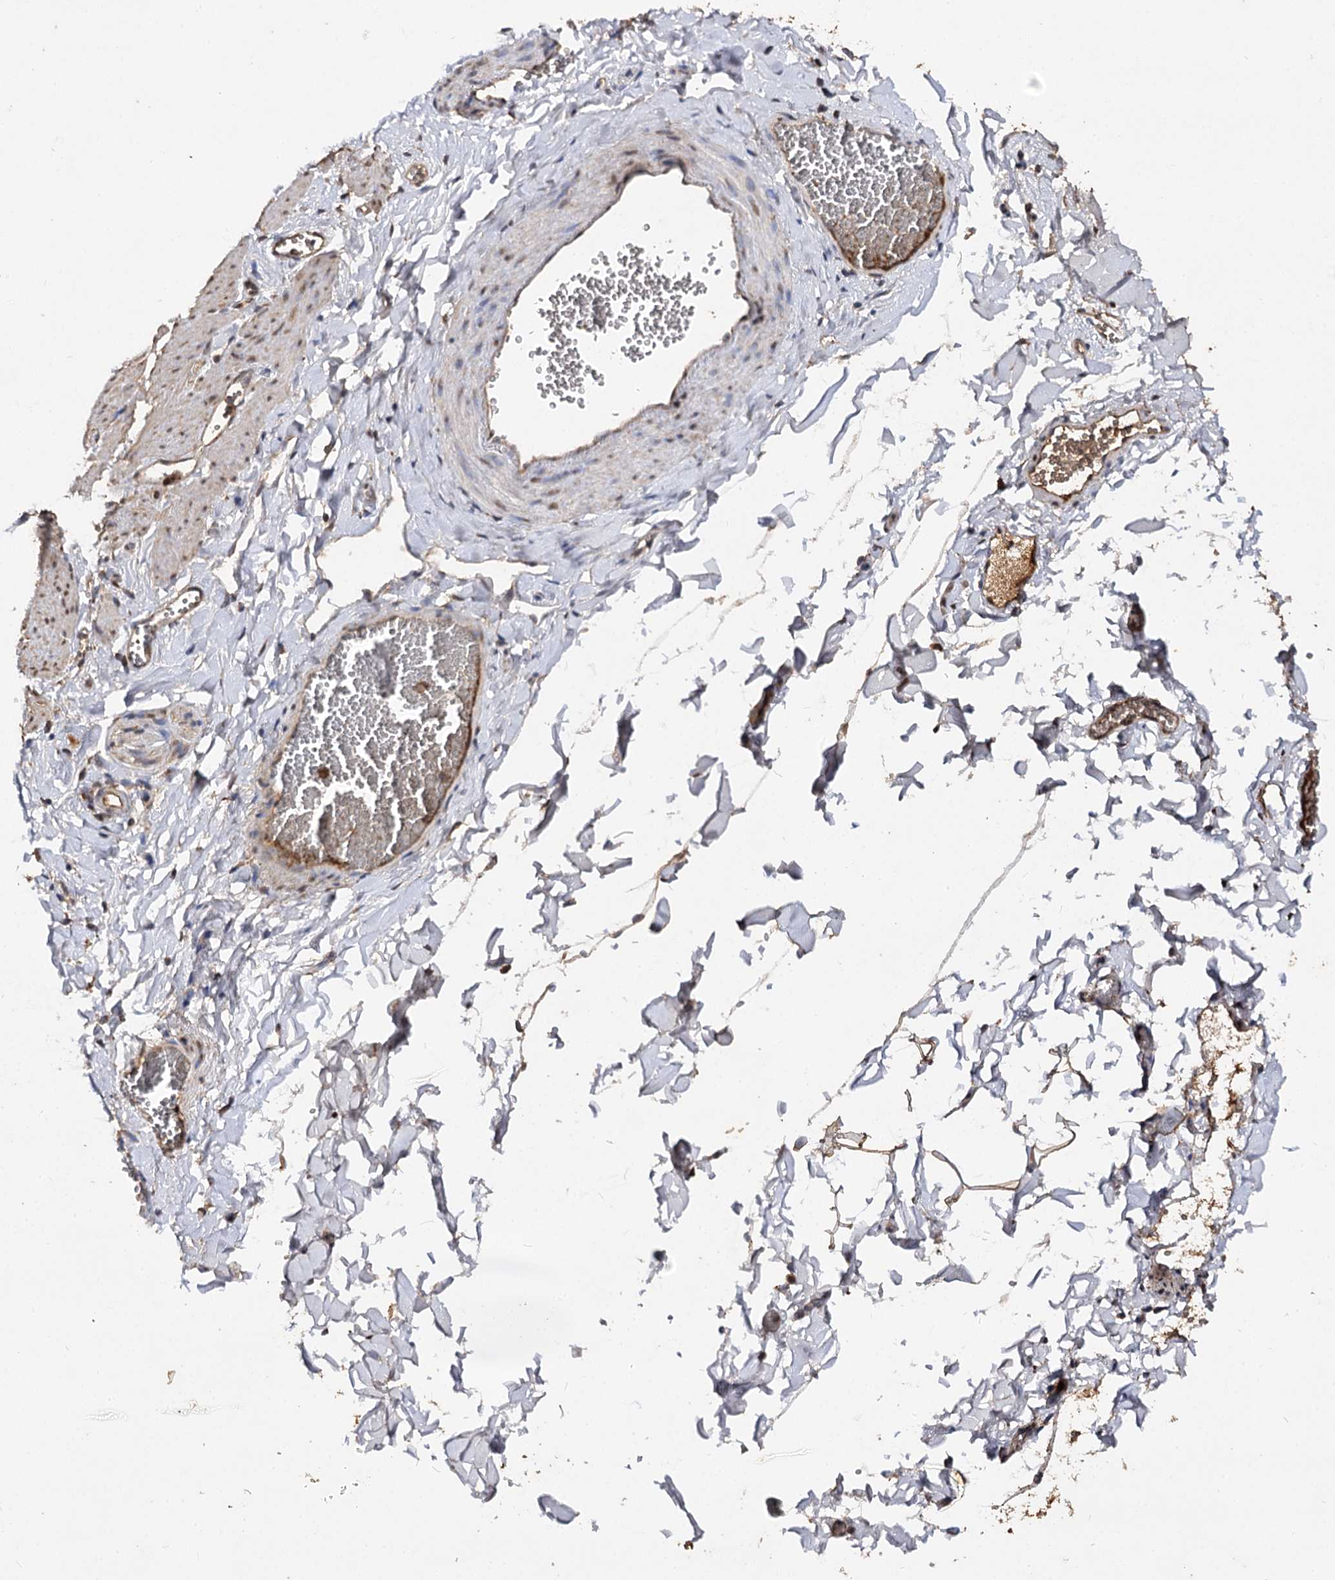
{"staining": {"intensity": "moderate", "quantity": ">75%", "location": "cytoplasmic/membranous"}, "tissue": "adipose tissue", "cell_type": "Adipocytes", "image_type": "normal", "snomed": [{"axis": "morphology", "description": "Normal tissue, NOS"}, {"axis": "topography", "description": "Gallbladder"}, {"axis": "topography", "description": "Peripheral nerve tissue"}], "caption": "A brown stain highlights moderate cytoplasmic/membranous staining of a protein in adipocytes of normal adipose tissue. The staining is performed using DAB brown chromogen to label protein expression. The nuclei are counter-stained blue using hematoxylin.", "gene": "ARL13A", "patient": {"sex": "male", "age": 38}}